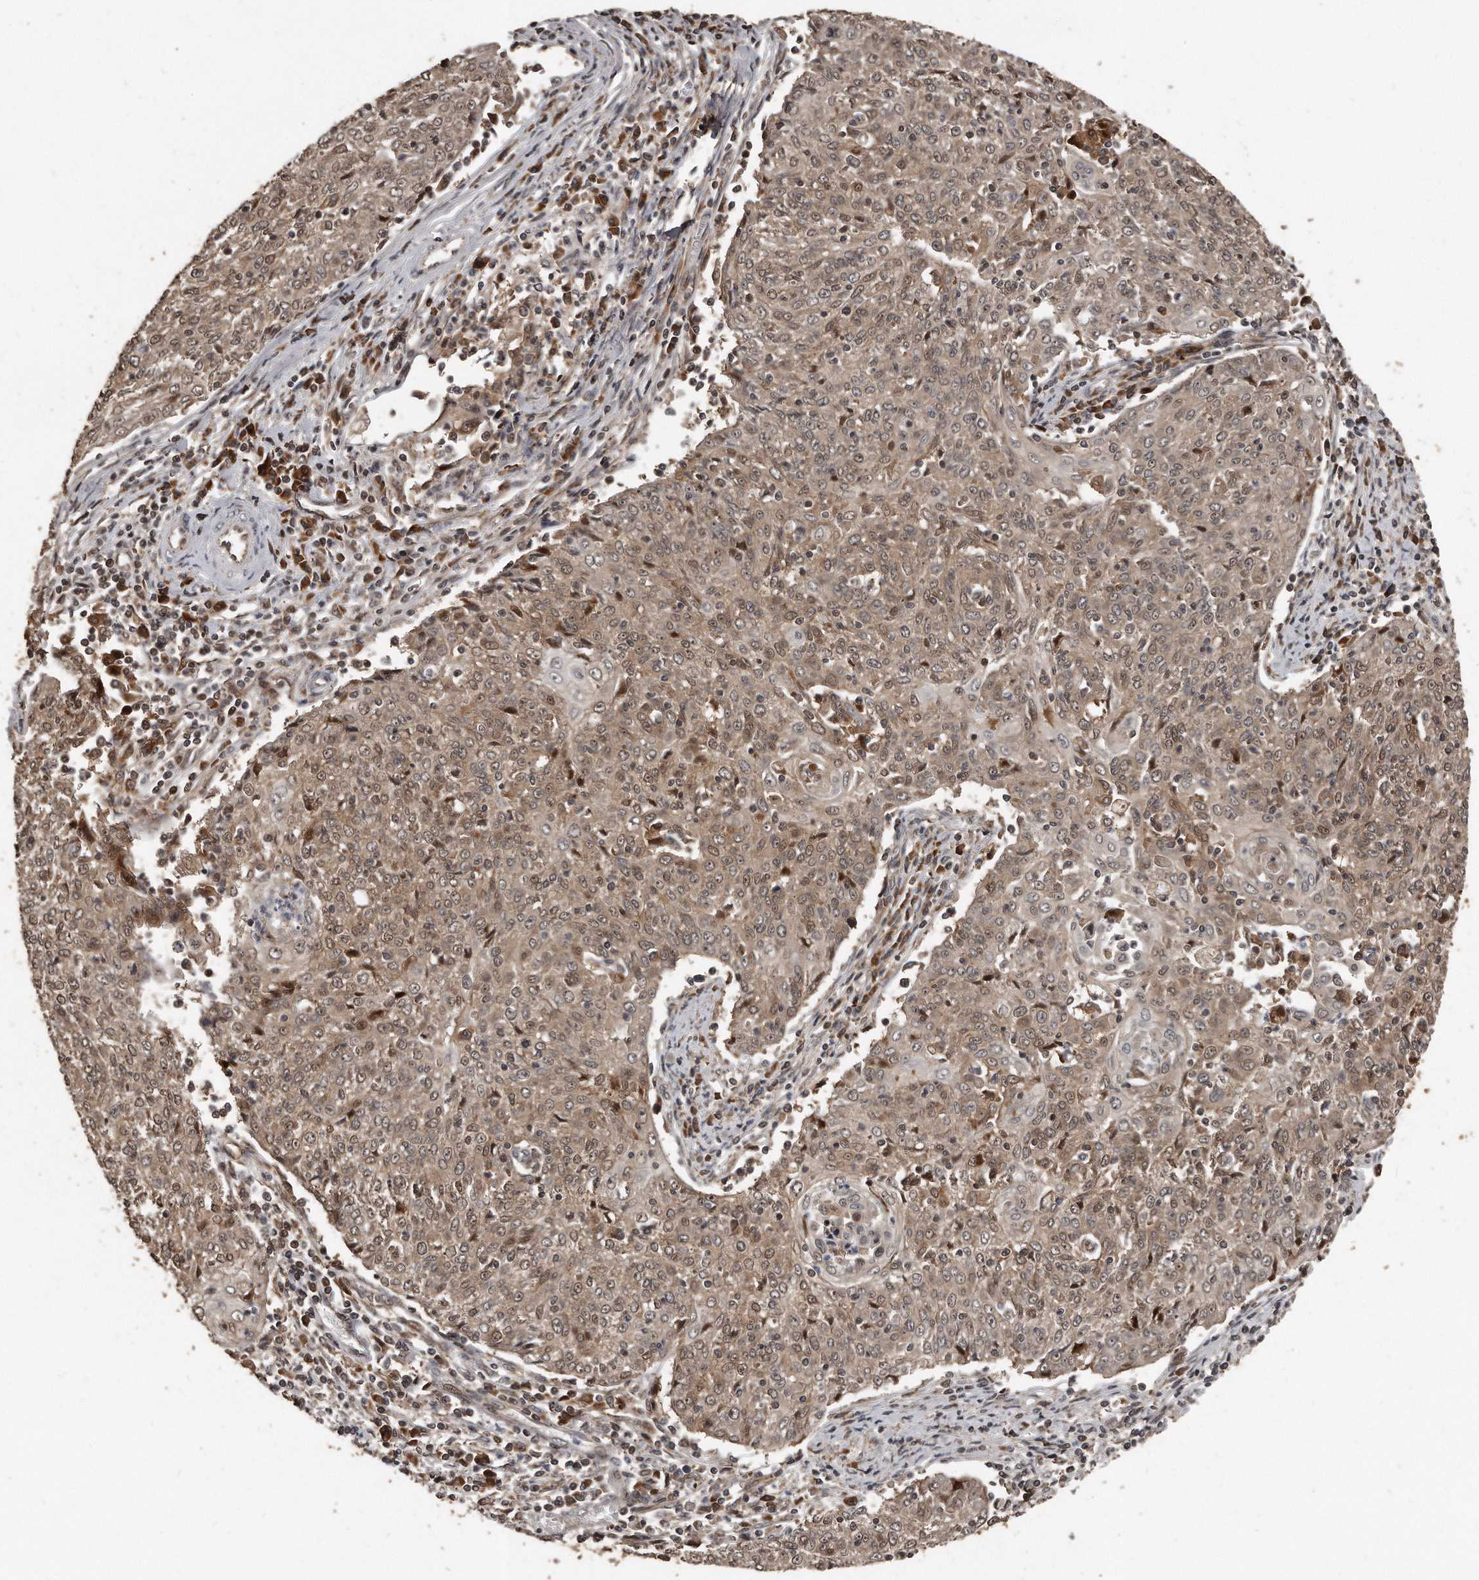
{"staining": {"intensity": "weak", "quantity": ">75%", "location": "cytoplasmic/membranous,nuclear"}, "tissue": "cervical cancer", "cell_type": "Tumor cells", "image_type": "cancer", "snomed": [{"axis": "morphology", "description": "Squamous cell carcinoma, NOS"}, {"axis": "topography", "description": "Cervix"}], "caption": "Protein analysis of cervical cancer tissue reveals weak cytoplasmic/membranous and nuclear expression in about >75% of tumor cells. The staining was performed using DAB (3,3'-diaminobenzidine) to visualize the protein expression in brown, while the nuclei were stained in blue with hematoxylin (Magnification: 20x).", "gene": "GCH1", "patient": {"sex": "female", "age": 48}}